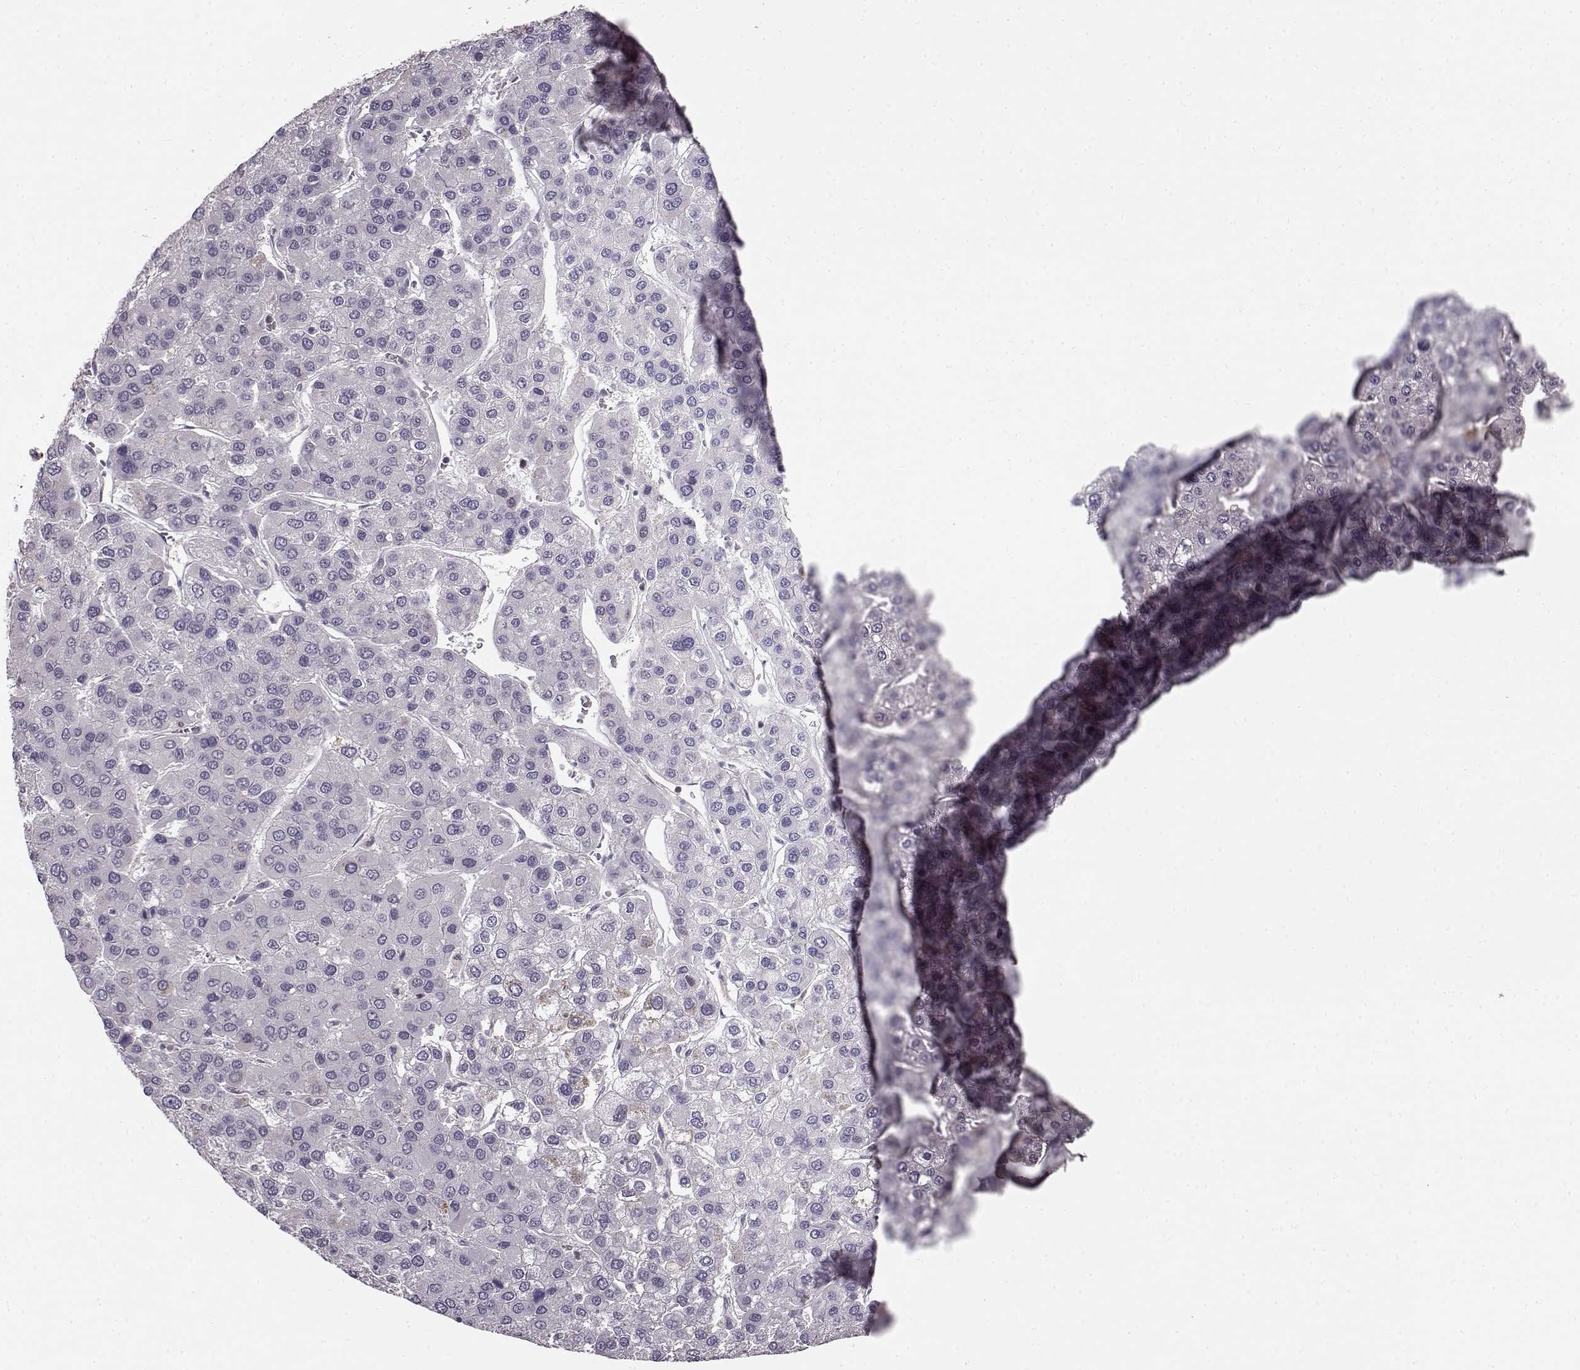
{"staining": {"intensity": "negative", "quantity": "none", "location": "none"}, "tissue": "liver cancer", "cell_type": "Tumor cells", "image_type": "cancer", "snomed": [{"axis": "morphology", "description": "Carcinoma, Hepatocellular, NOS"}, {"axis": "topography", "description": "Liver"}], "caption": "This is an IHC histopathology image of human liver hepatocellular carcinoma. There is no expression in tumor cells.", "gene": "MFSD1", "patient": {"sex": "female", "age": 41}}